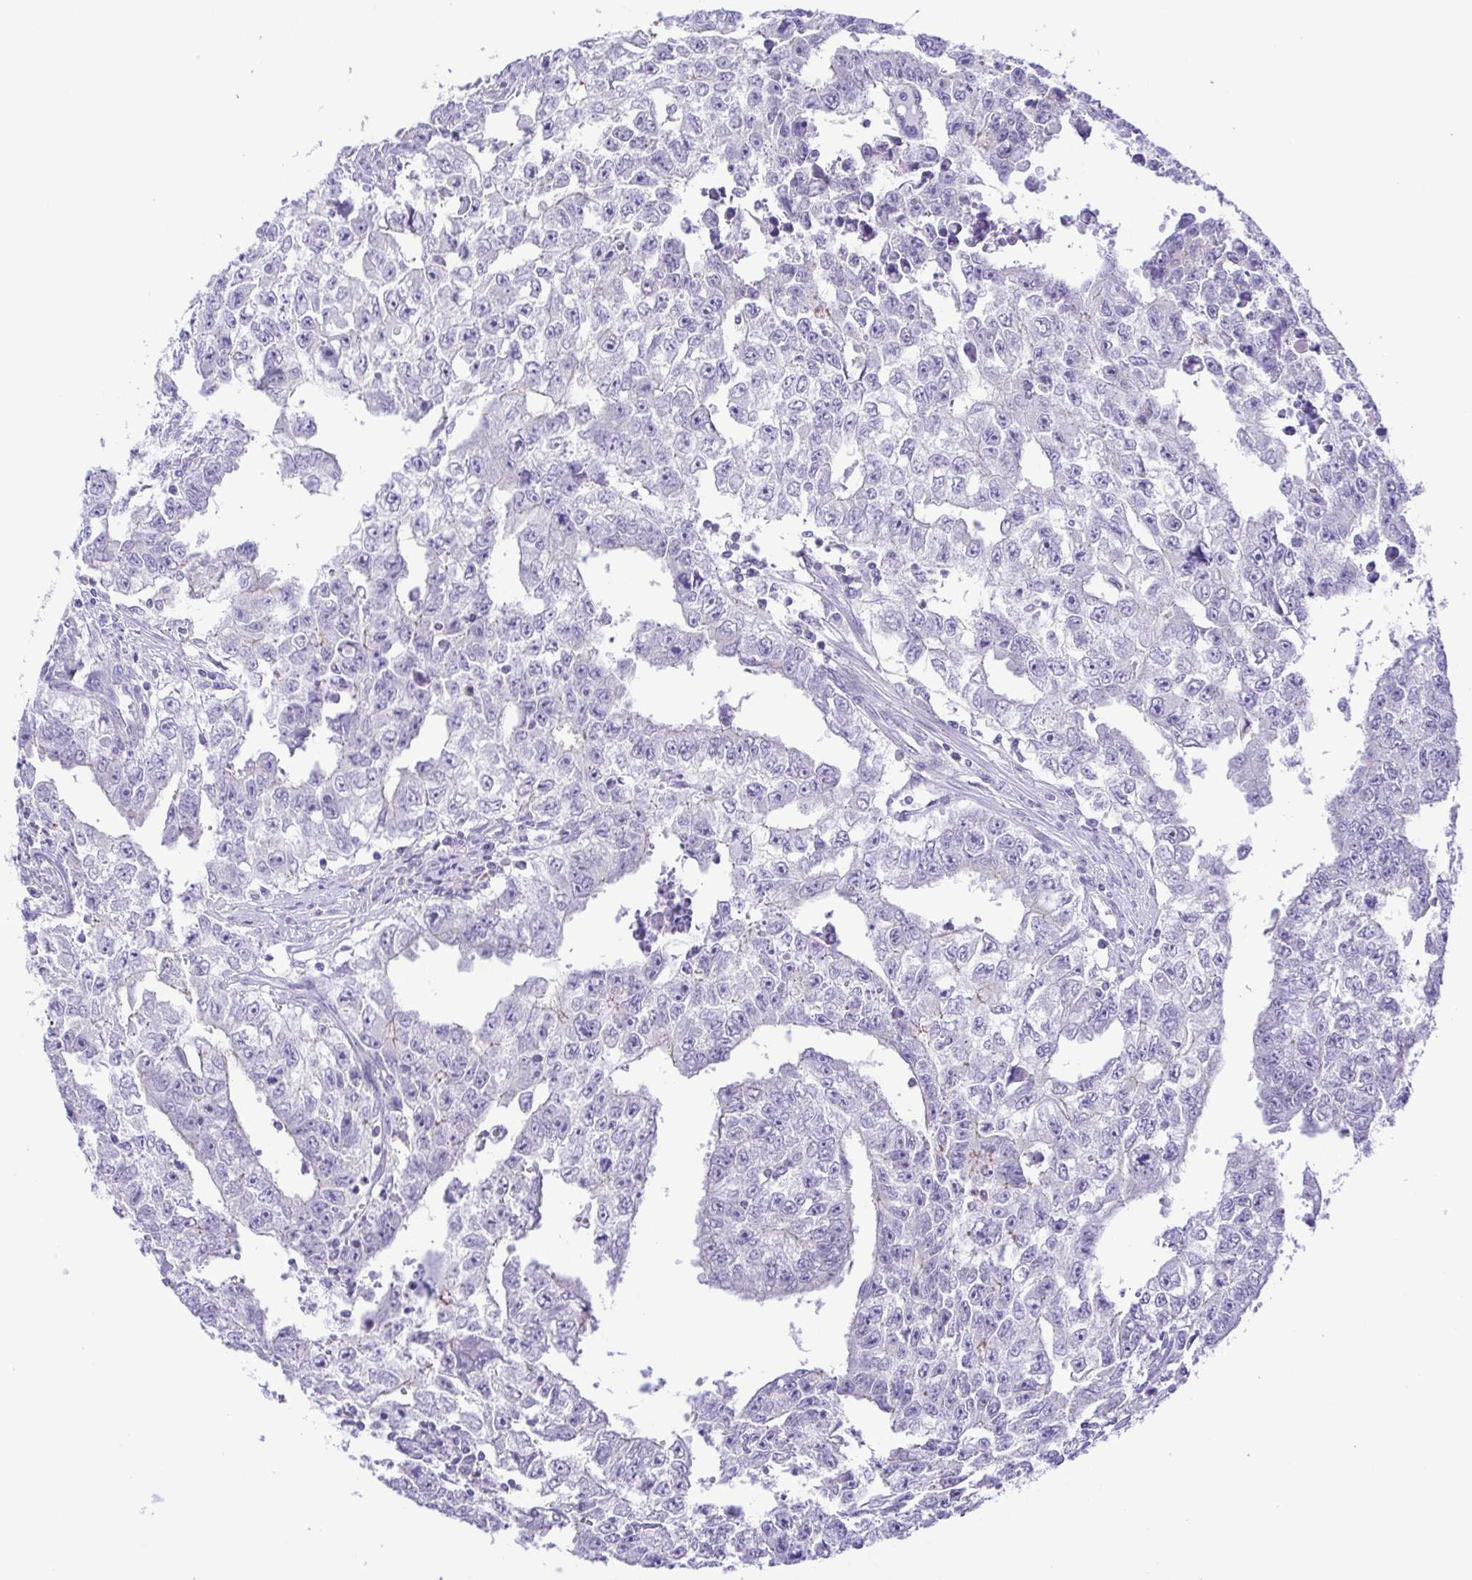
{"staining": {"intensity": "negative", "quantity": "none", "location": "none"}, "tissue": "testis cancer", "cell_type": "Tumor cells", "image_type": "cancer", "snomed": [{"axis": "morphology", "description": "Carcinoma, Embryonal, NOS"}, {"axis": "morphology", "description": "Teratoma, malignant, NOS"}, {"axis": "topography", "description": "Testis"}], "caption": "Micrograph shows no protein staining in tumor cells of testis malignant teratoma tissue.", "gene": "GPR182", "patient": {"sex": "male", "age": 24}}